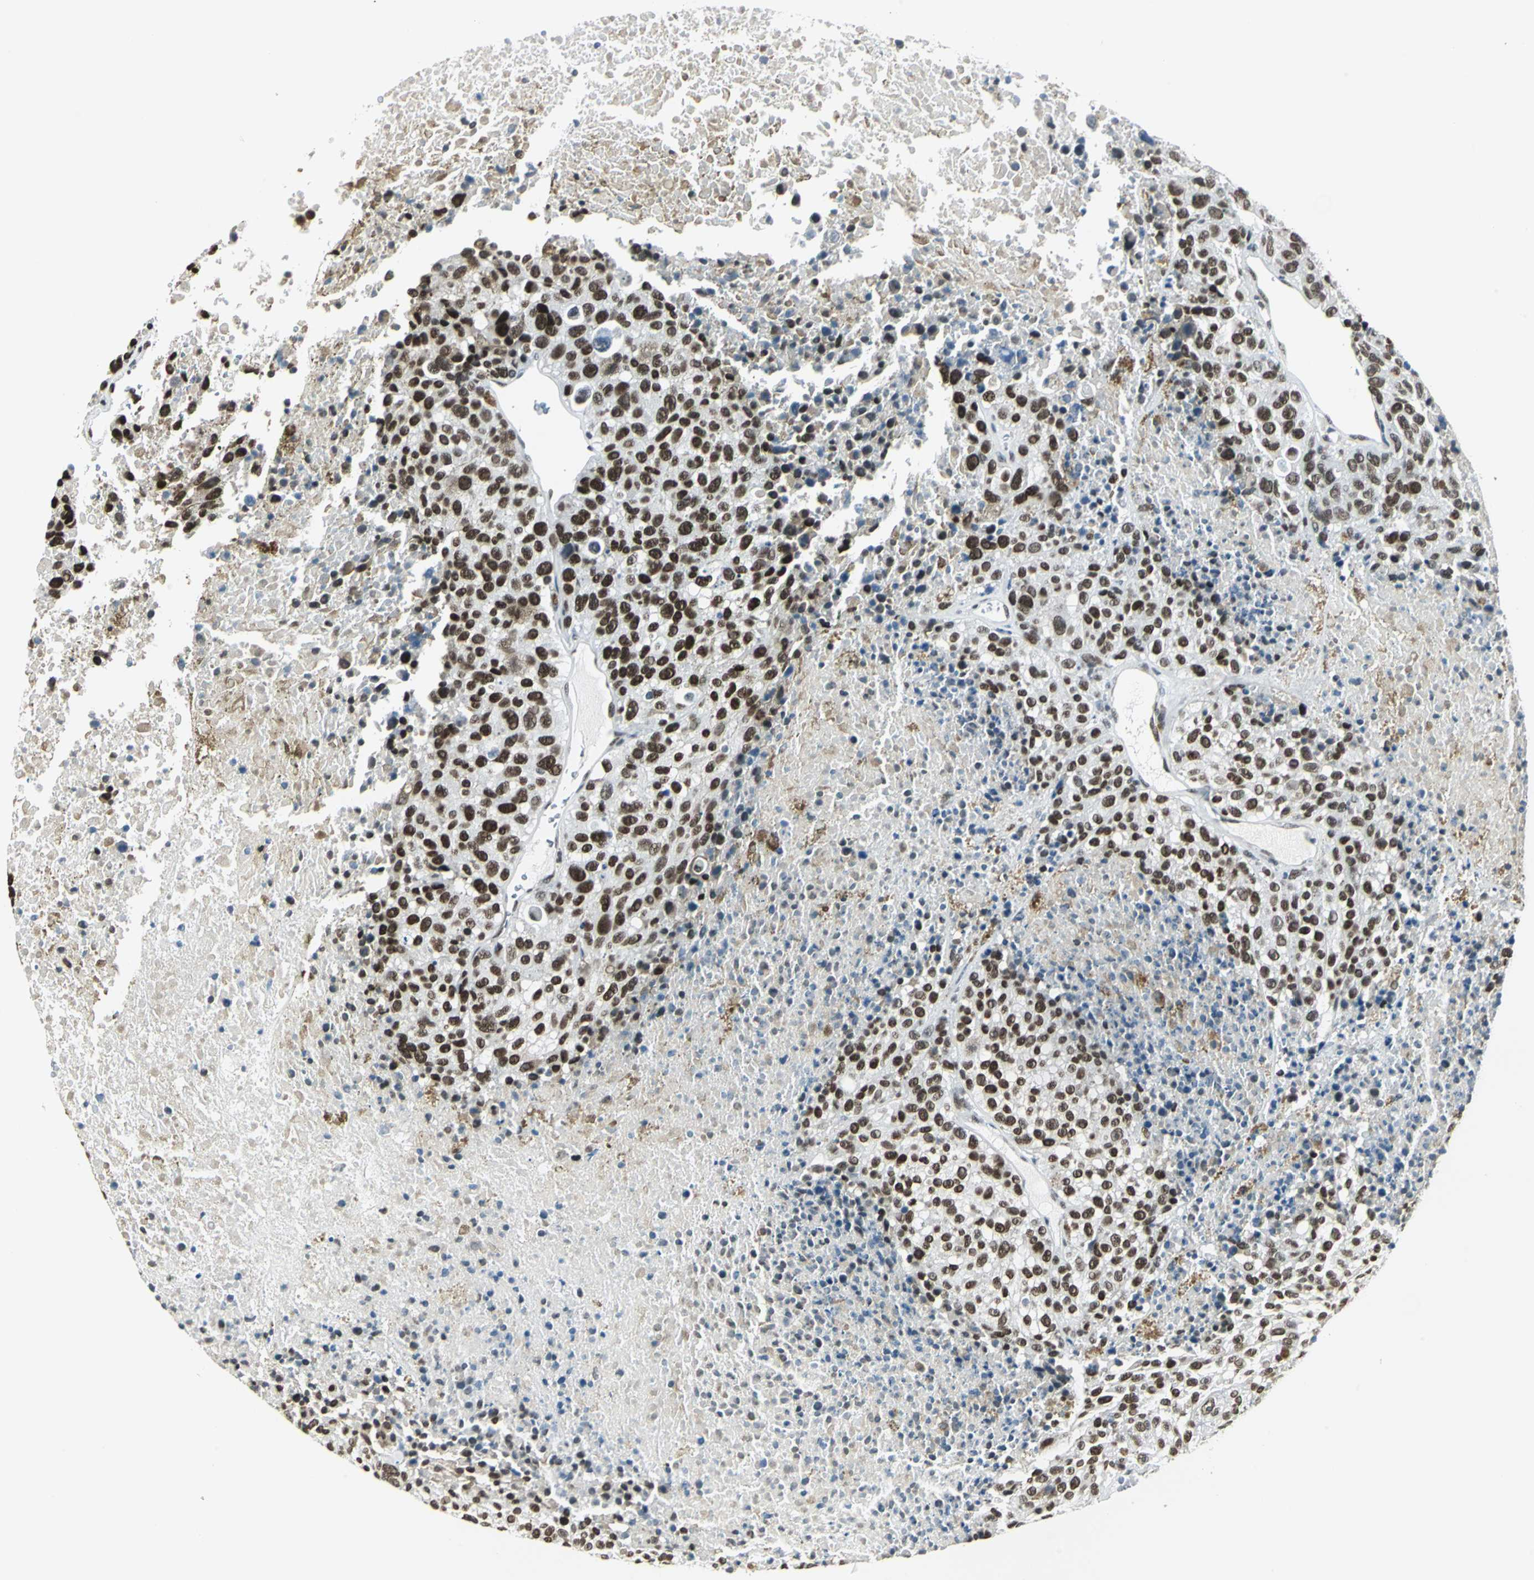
{"staining": {"intensity": "strong", "quantity": ">75%", "location": "nuclear"}, "tissue": "melanoma", "cell_type": "Tumor cells", "image_type": "cancer", "snomed": [{"axis": "morphology", "description": "Malignant melanoma, Metastatic site"}, {"axis": "topography", "description": "Cerebral cortex"}], "caption": "Protein expression analysis of melanoma shows strong nuclear expression in about >75% of tumor cells. The protein of interest is stained brown, and the nuclei are stained in blue (DAB (3,3'-diaminobenzidine) IHC with brightfield microscopy, high magnification).", "gene": "ADNP", "patient": {"sex": "female", "age": 52}}